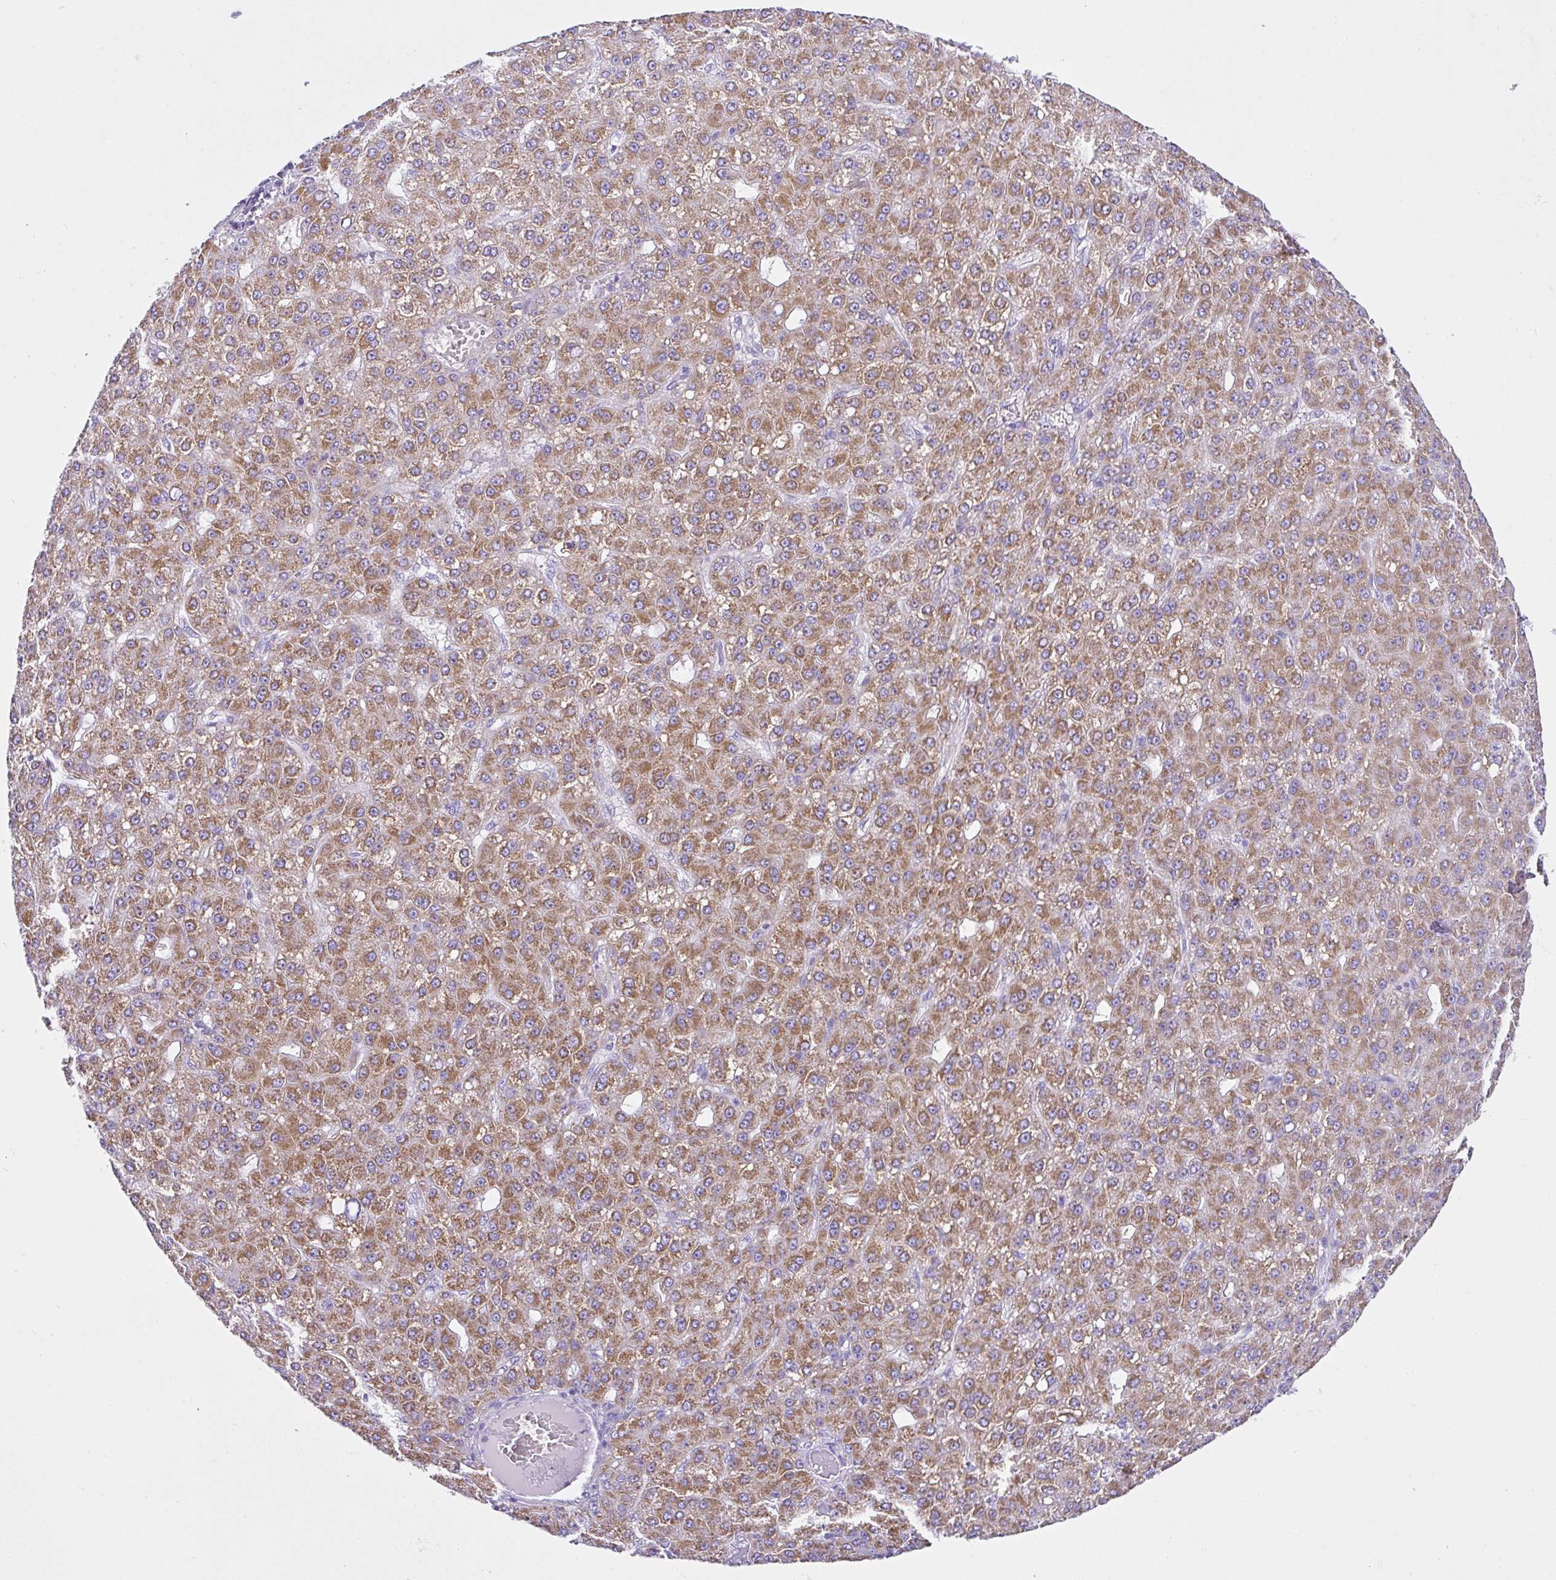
{"staining": {"intensity": "weak", "quantity": "<25%", "location": "cytoplasmic/membranous"}, "tissue": "liver cancer", "cell_type": "Tumor cells", "image_type": "cancer", "snomed": [{"axis": "morphology", "description": "Carcinoma, Hepatocellular, NOS"}, {"axis": "topography", "description": "Liver"}], "caption": "Immunohistochemistry (IHC) histopathology image of neoplastic tissue: liver cancer (hepatocellular carcinoma) stained with DAB reveals no significant protein staining in tumor cells. Brightfield microscopy of immunohistochemistry stained with DAB (3,3'-diaminobenzidine) (brown) and hematoxylin (blue), captured at high magnification.", "gene": "SLC13A1", "patient": {"sex": "male", "age": 67}}